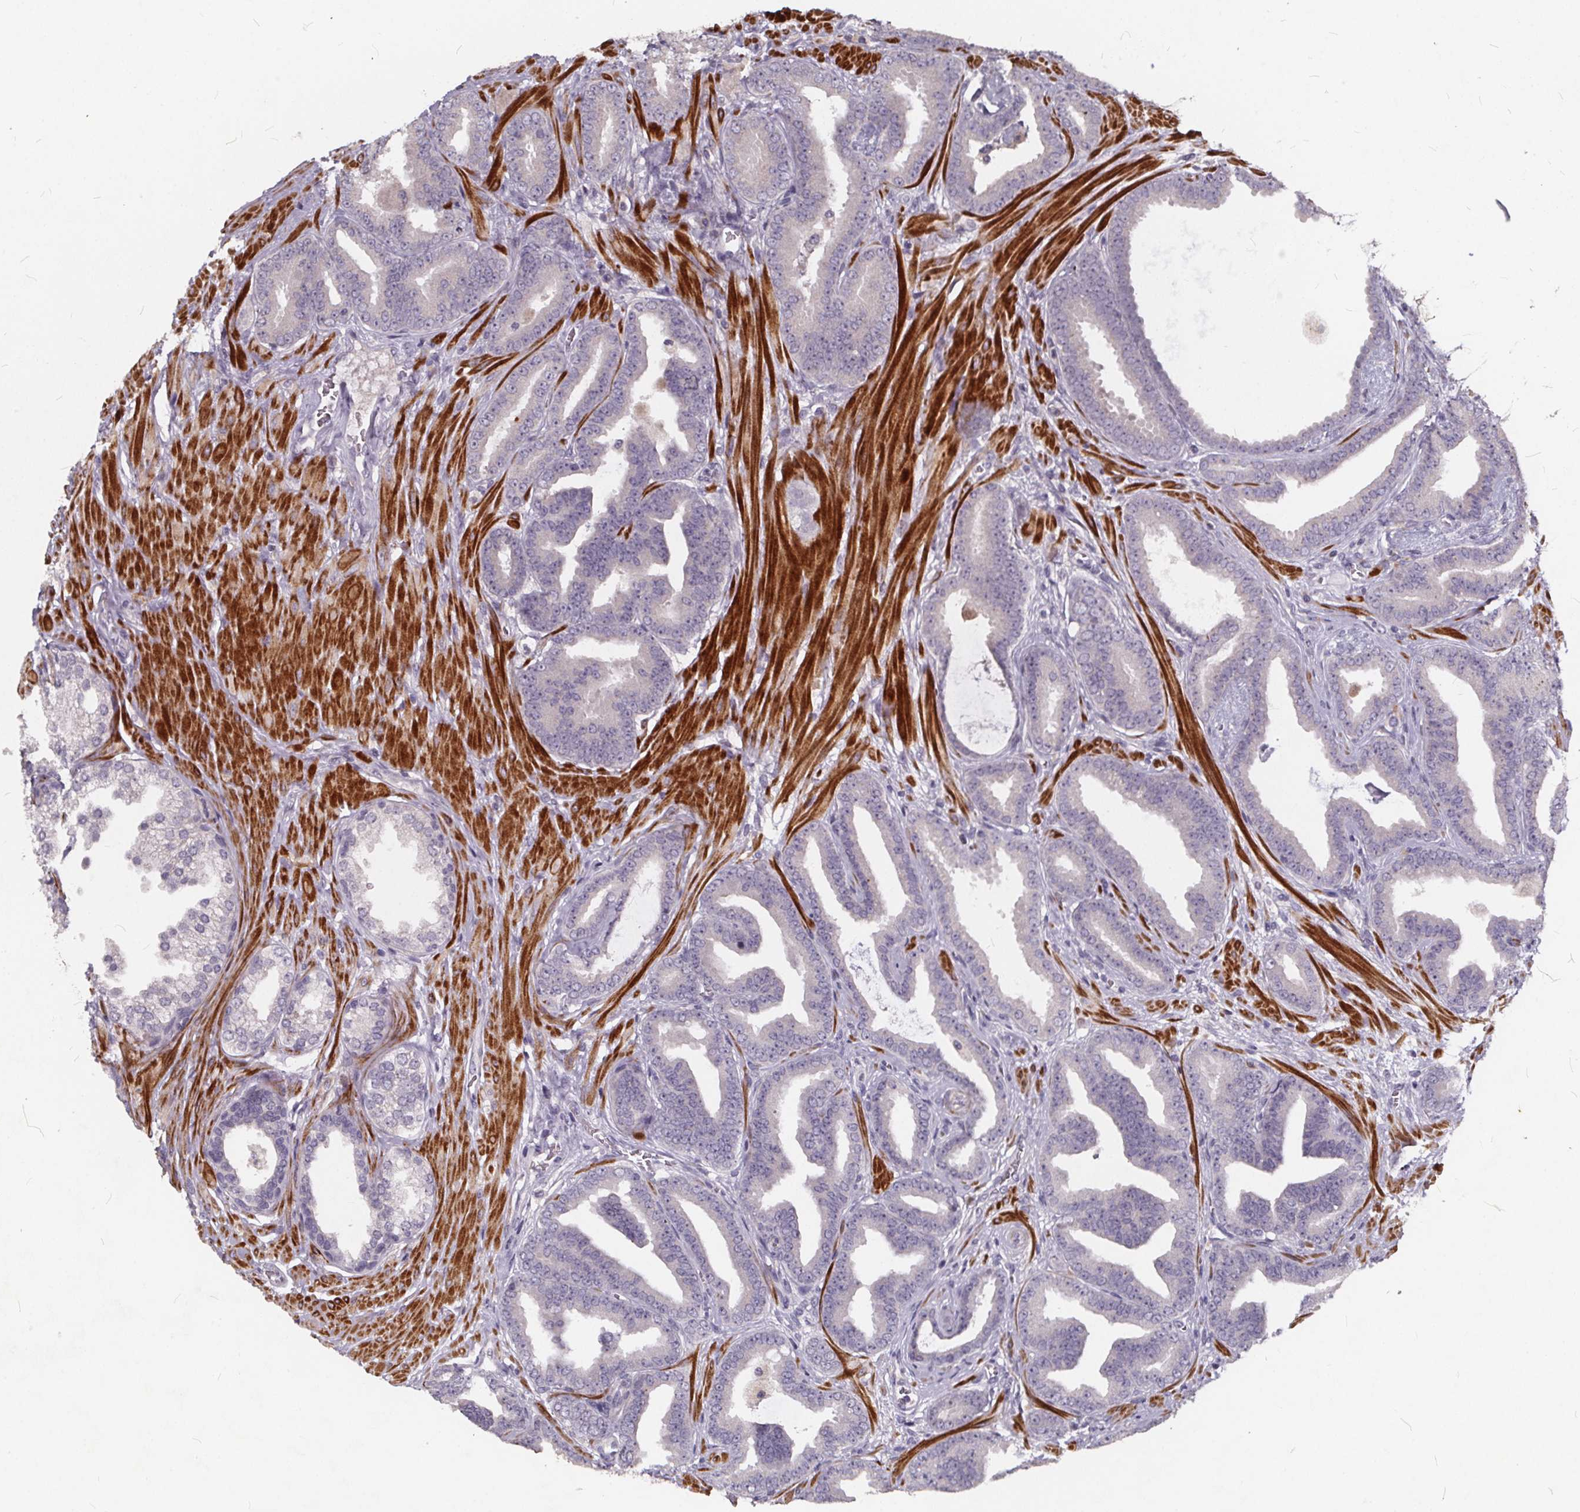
{"staining": {"intensity": "negative", "quantity": "none", "location": "none"}, "tissue": "prostate cancer", "cell_type": "Tumor cells", "image_type": "cancer", "snomed": [{"axis": "morphology", "description": "Adenocarcinoma, Low grade"}, {"axis": "topography", "description": "Prostate"}], "caption": "An immunohistochemistry (IHC) image of adenocarcinoma (low-grade) (prostate) is shown. There is no staining in tumor cells of adenocarcinoma (low-grade) (prostate). Brightfield microscopy of IHC stained with DAB (brown) and hematoxylin (blue), captured at high magnification.", "gene": "TSPAN14", "patient": {"sex": "male", "age": 63}}